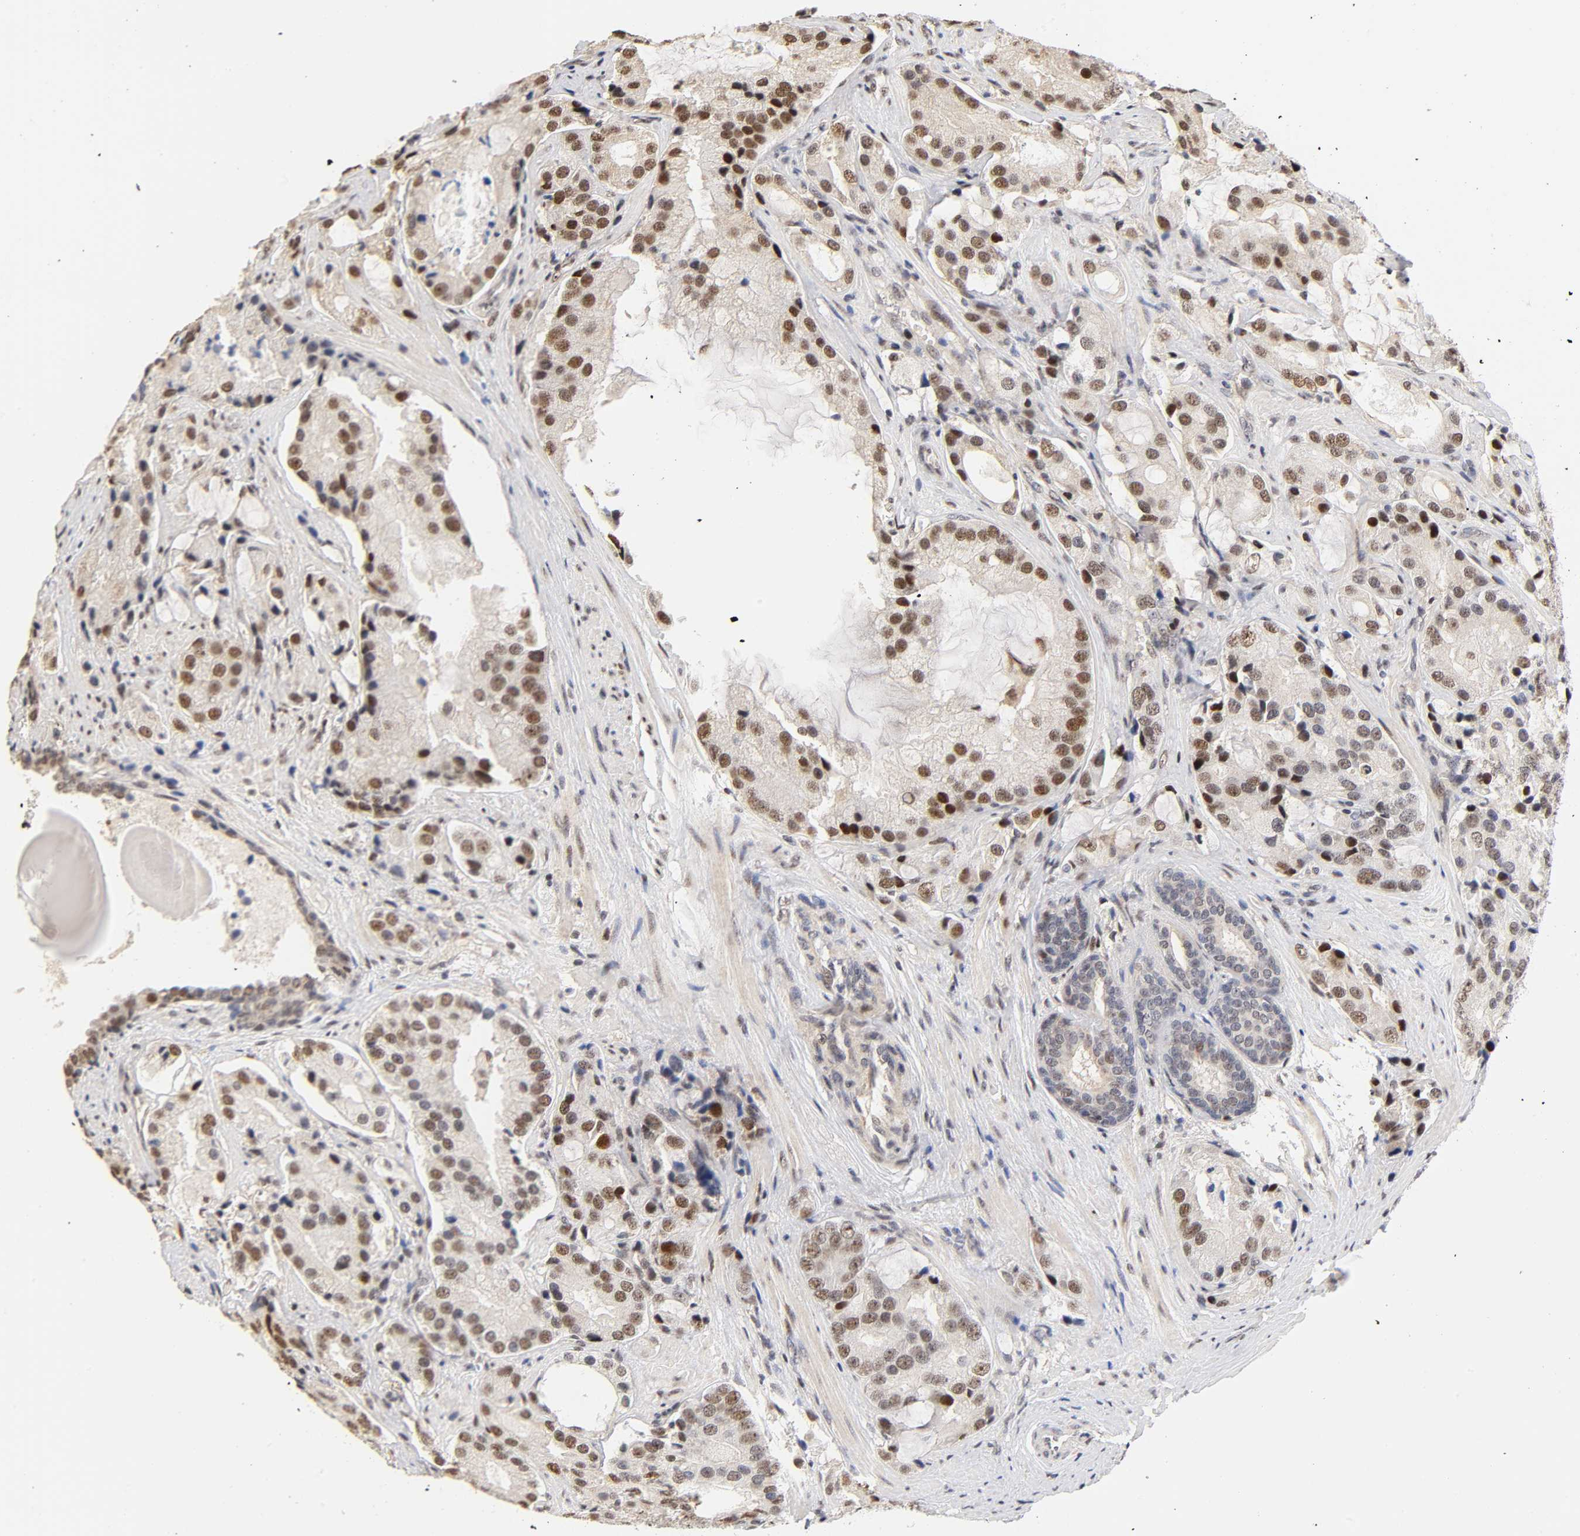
{"staining": {"intensity": "strong", "quantity": "25%-75%", "location": "nuclear"}, "tissue": "prostate cancer", "cell_type": "Tumor cells", "image_type": "cancer", "snomed": [{"axis": "morphology", "description": "Adenocarcinoma, High grade"}, {"axis": "topography", "description": "Prostate"}], "caption": "The immunohistochemical stain shows strong nuclear staining in tumor cells of prostate cancer tissue.", "gene": "TP53RK", "patient": {"sex": "male", "age": 70}}